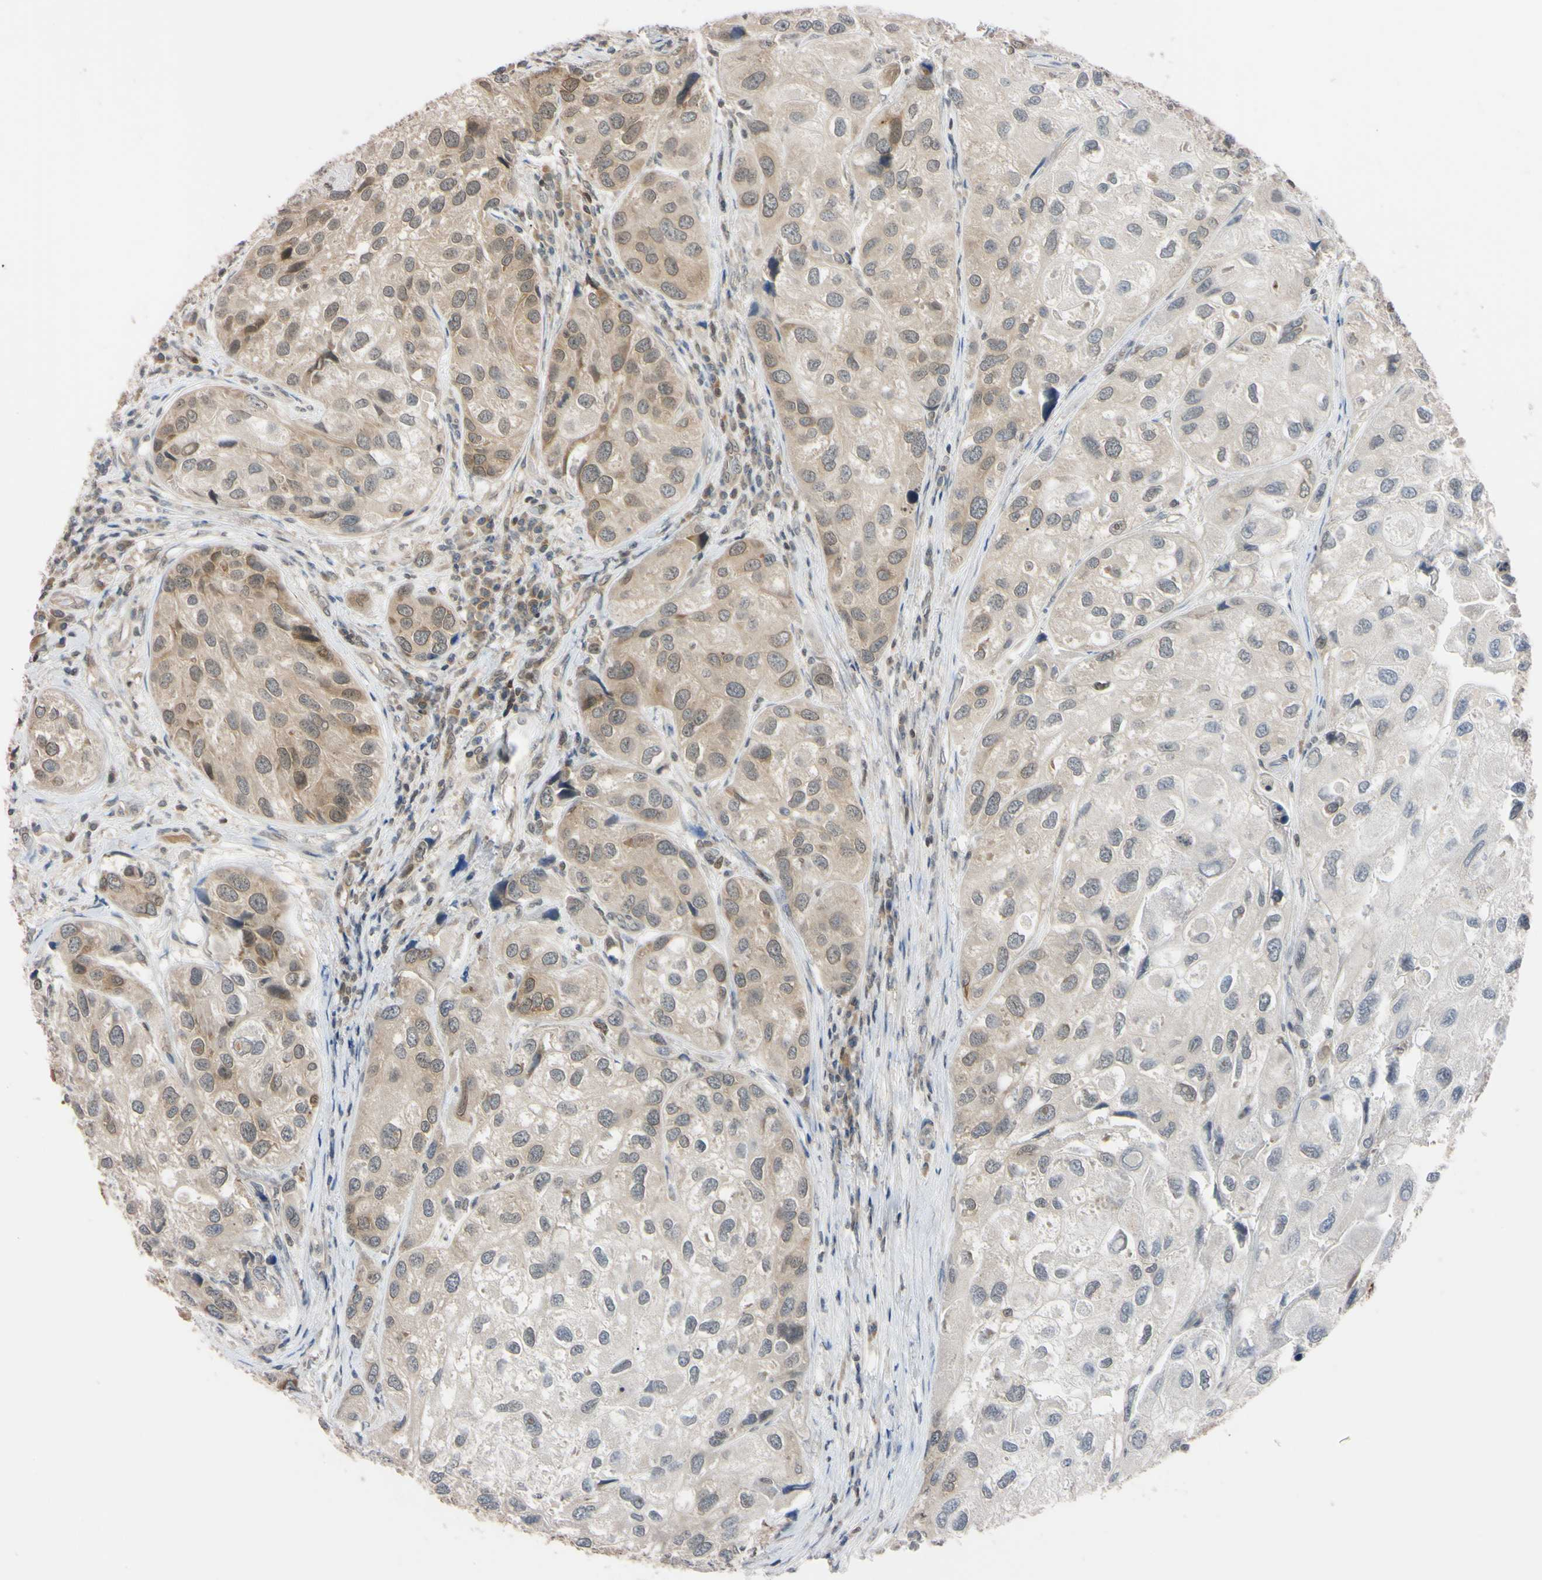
{"staining": {"intensity": "weak", "quantity": "25%-75%", "location": "cytoplasmic/membranous"}, "tissue": "urothelial cancer", "cell_type": "Tumor cells", "image_type": "cancer", "snomed": [{"axis": "morphology", "description": "Urothelial carcinoma, High grade"}, {"axis": "topography", "description": "Urinary bladder"}], "caption": "This photomicrograph exhibits immunohistochemistry (IHC) staining of human urothelial carcinoma (high-grade), with low weak cytoplasmic/membranous staining in approximately 25%-75% of tumor cells.", "gene": "UBE2I", "patient": {"sex": "female", "age": 64}}